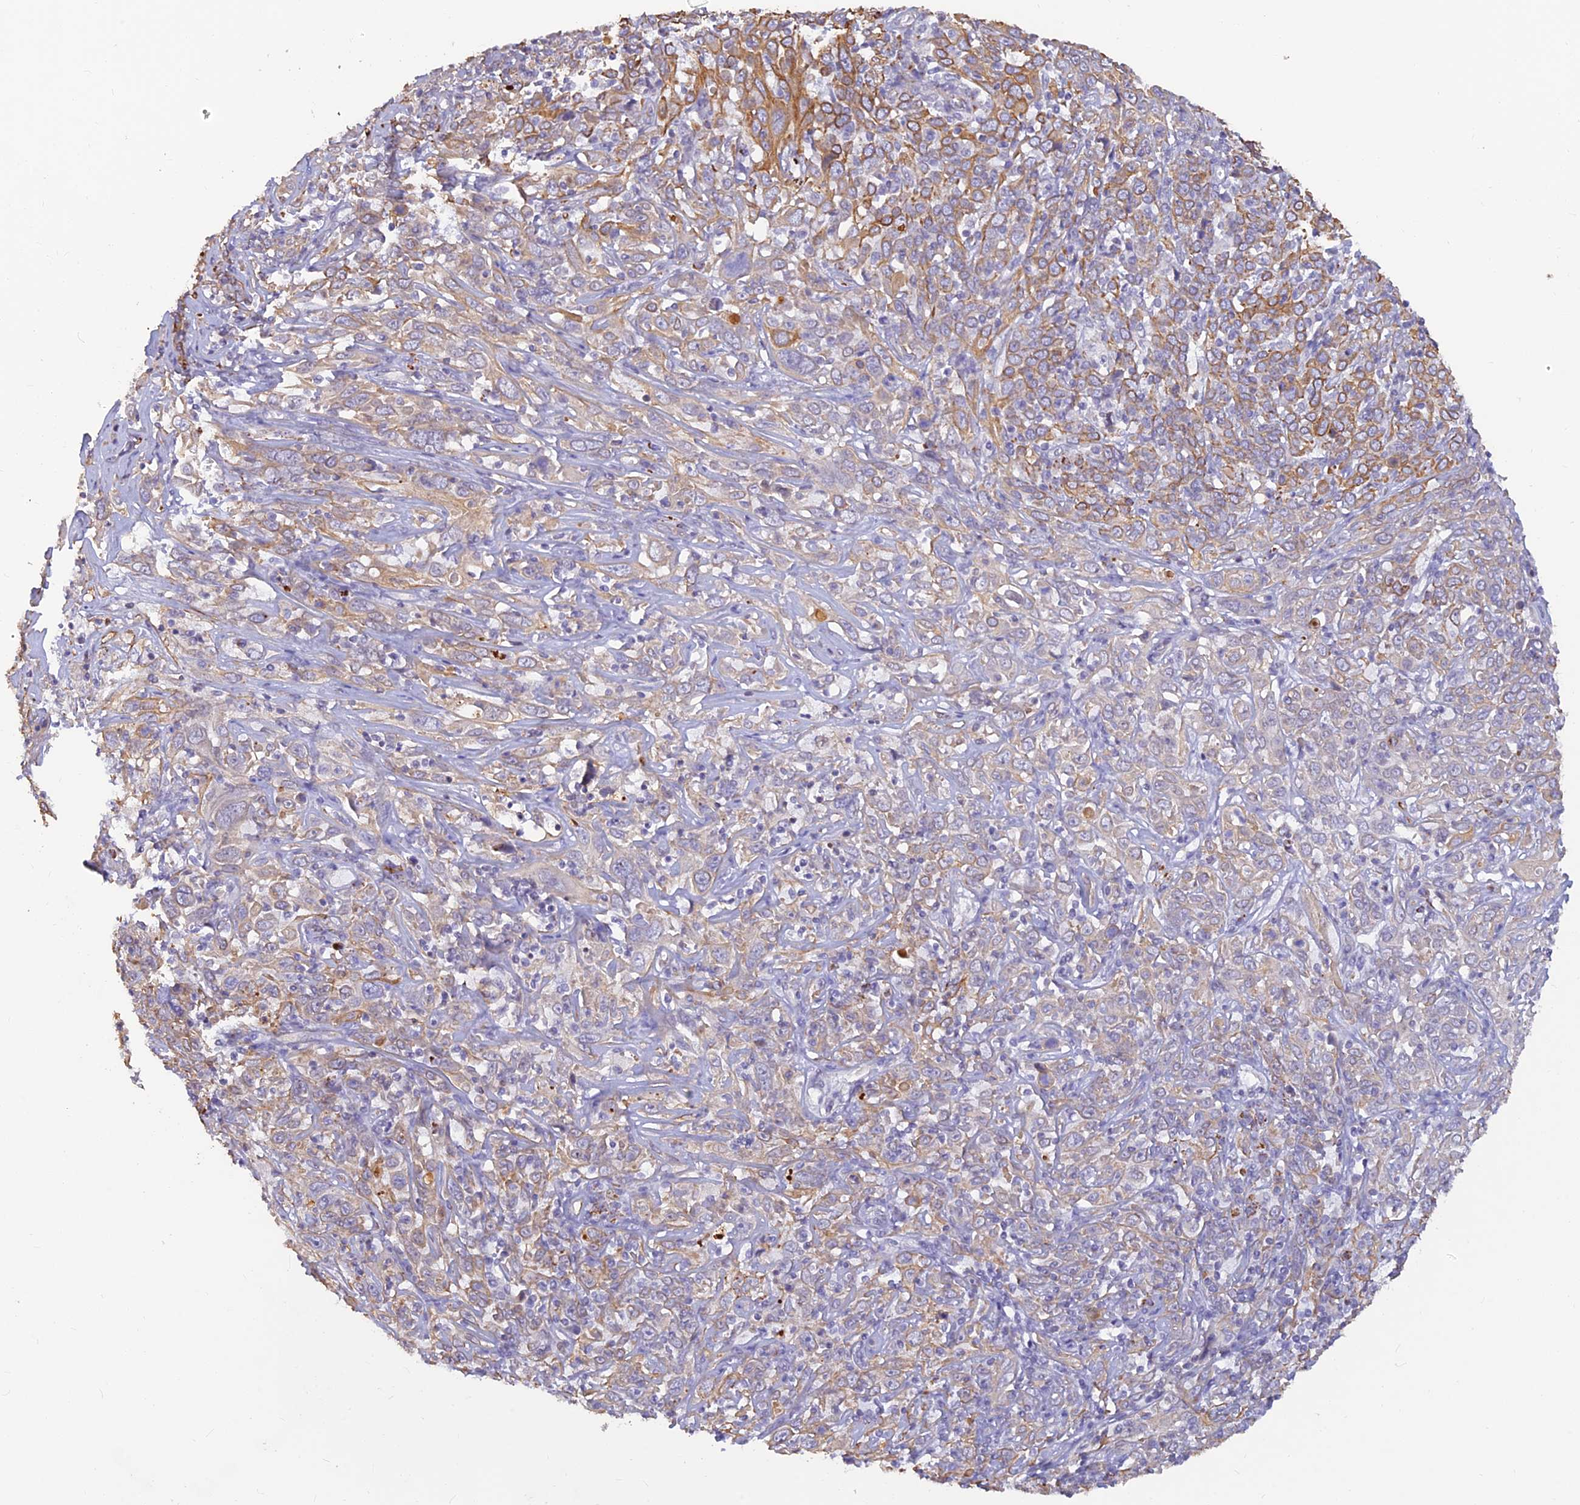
{"staining": {"intensity": "moderate", "quantity": "25%-75%", "location": "cytoplasmic/membranous"}, "tissue": "cervical cancer", "cell_type": "Tumor cells", "image_type": "cancer", "snomed": [{"axis": "morphology", "description": "Squamous cell carcinoma, NOS"}, {"axis": "topography", "description": "Cervix"}], "caption": "A high-resolution histopathology image shows immunohistochemistry (IHC) staining of cervical cancer, which reveals moderate cytoplasmic/membranous expression in approximately 25%-75% of tumor cells. Nuclei are stained in blue.", "gene": "ALDH1L2", "patient": {"sex": "female", "age": 46}}